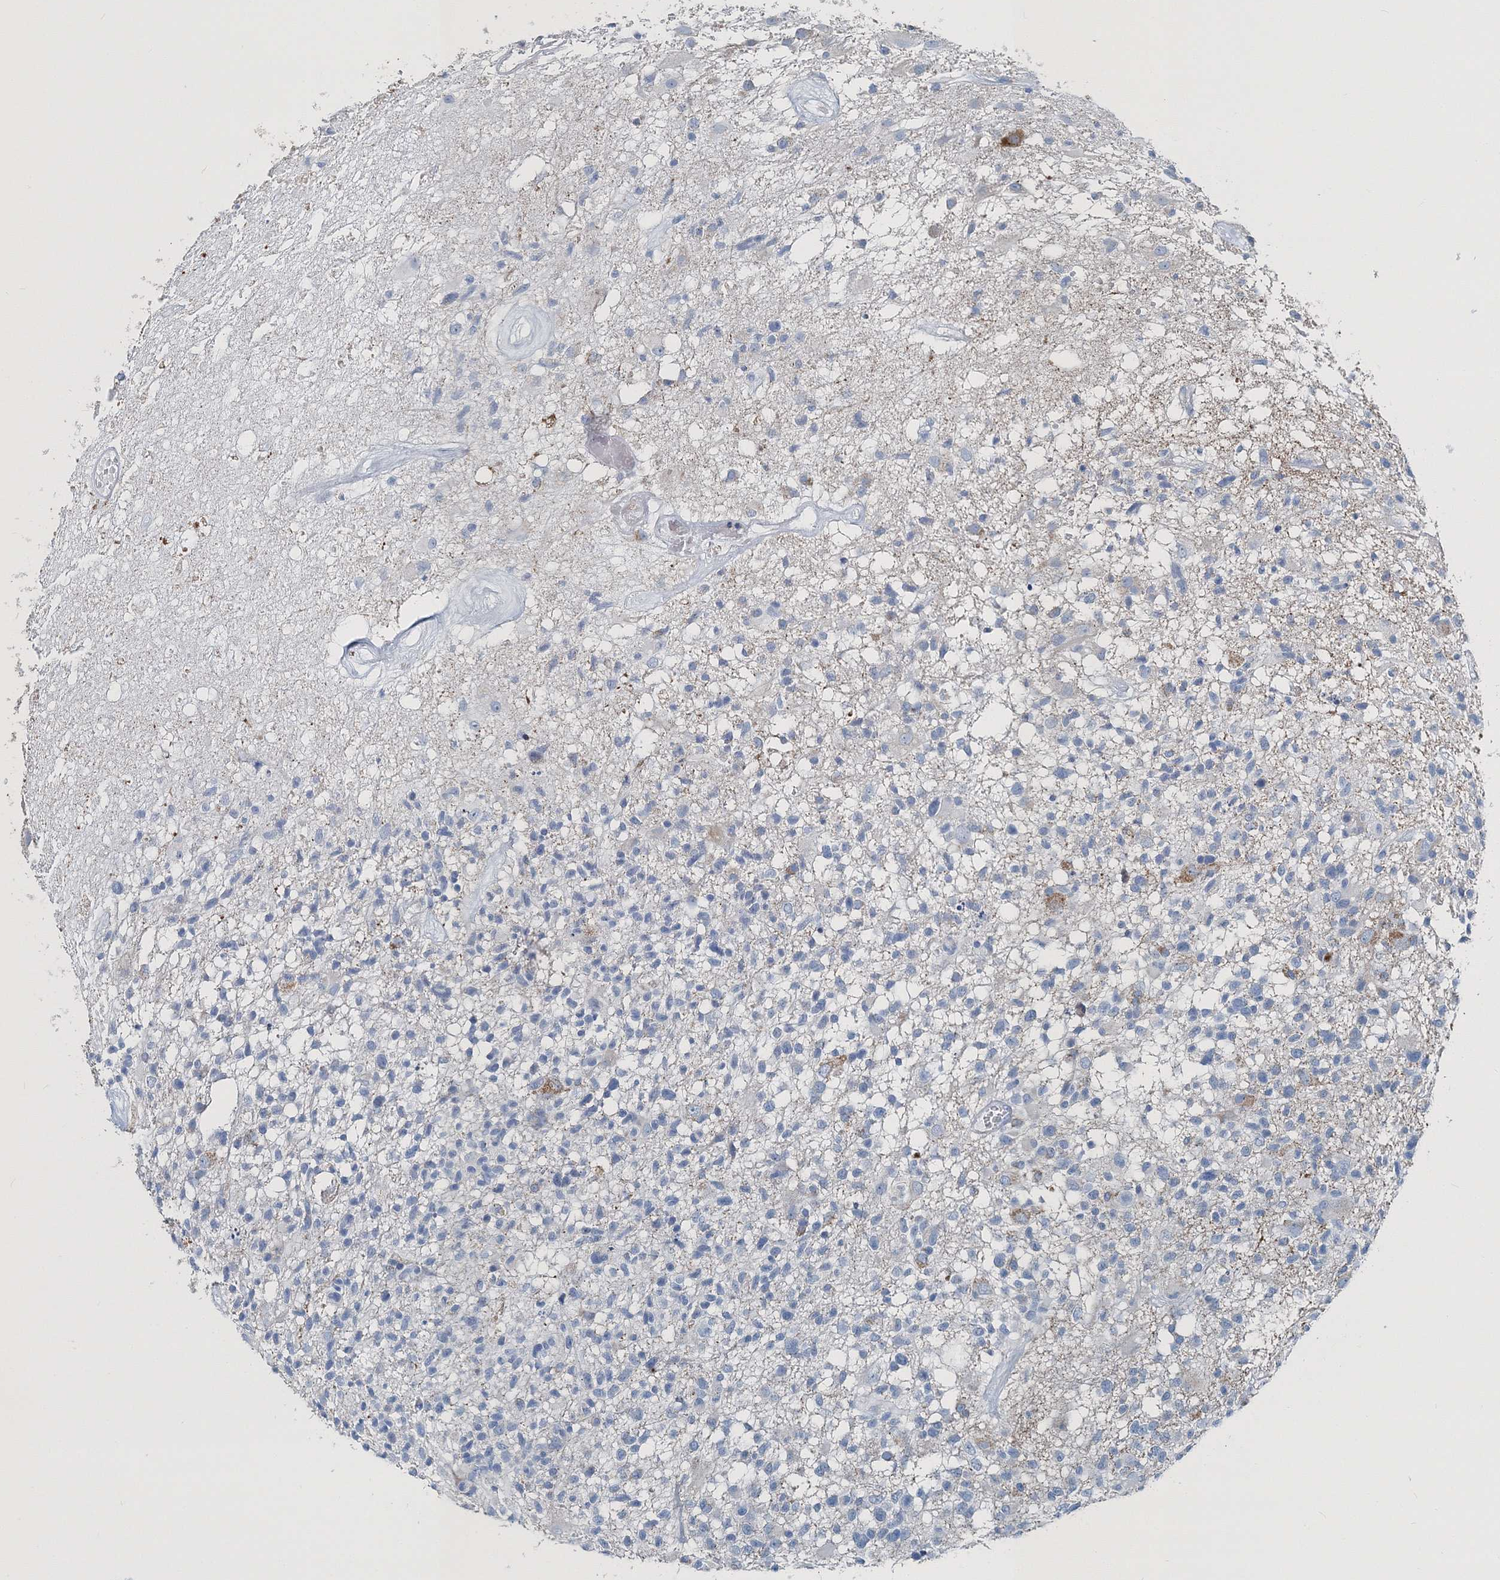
{"staining": {"intensity": "negative", "quantity": "none", "location": "none"}, "tissue": "glioma", "cell_type": "Tumor cells", "image_type": "cancer", "snomed": [{"axis": "morphology", "description": "Glioma, malignant, High grade"}, {"axis": "morphology", "description": "Glioblastoma, NOS"}, {"axis": "topography", "description": "Brain"}], "caption": "DAB immunohistochemical staining of human glioma shows no significant expression in tumor cells.", "gene": "GABARAPL2", "patient": {"sex": "male", "age": 60}}